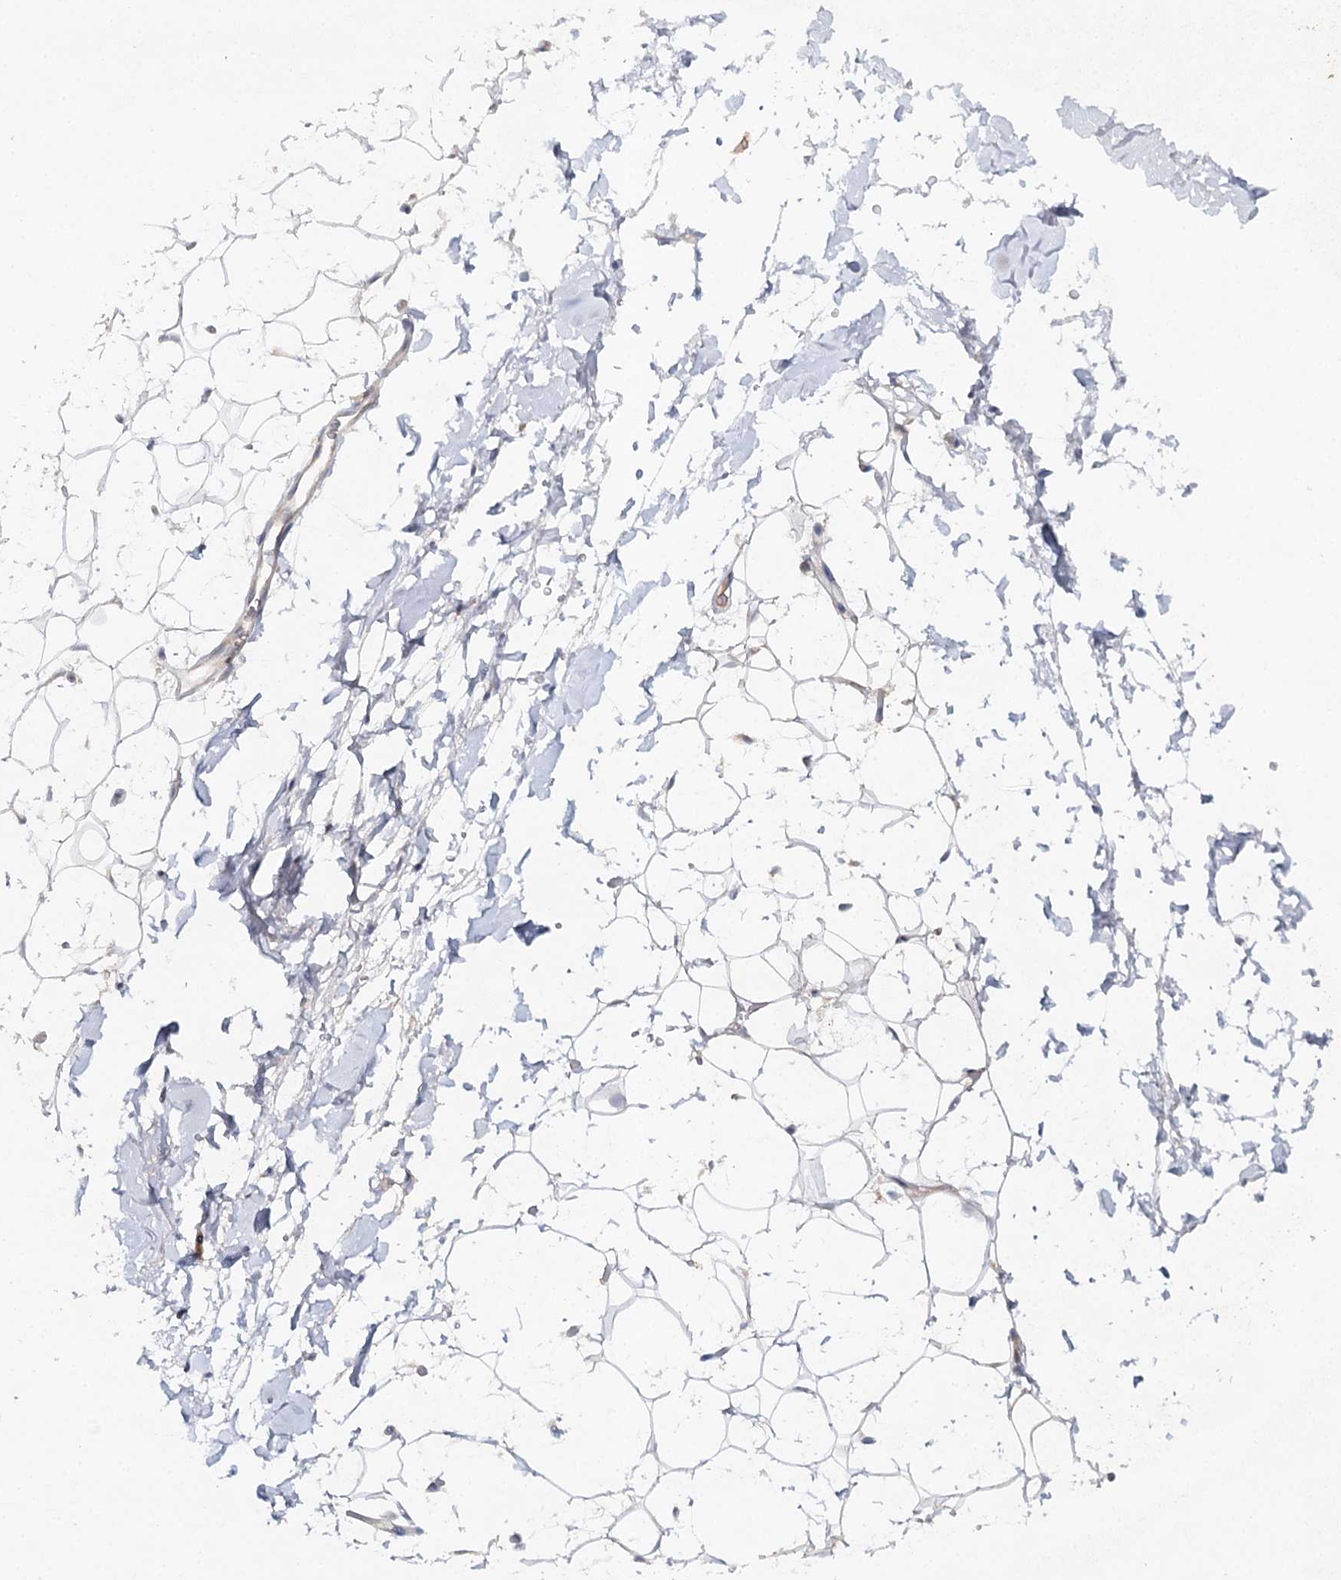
{"staining": {"intensity": "negative", "quantity": "none", "location": "none"}, "tissue": "adipose tissue", "cell_type": "Adipocytes", "image_type": "normal", "snomed": [{"axis": "morphology", "description": "Normal tissue, NOS"}, {"axis": "topography", "description": "Breast"}], "caption": "This is a histopathology image of immunohistochemistry staining of normal adipose tissue, which shows no staining in adipocytes. (DAB (3,3'-diaminobenzidine) immunohistochemistry, high magnification).", "gene": "SLC41A2", "patient": {"sex": "female", "age": 26}}